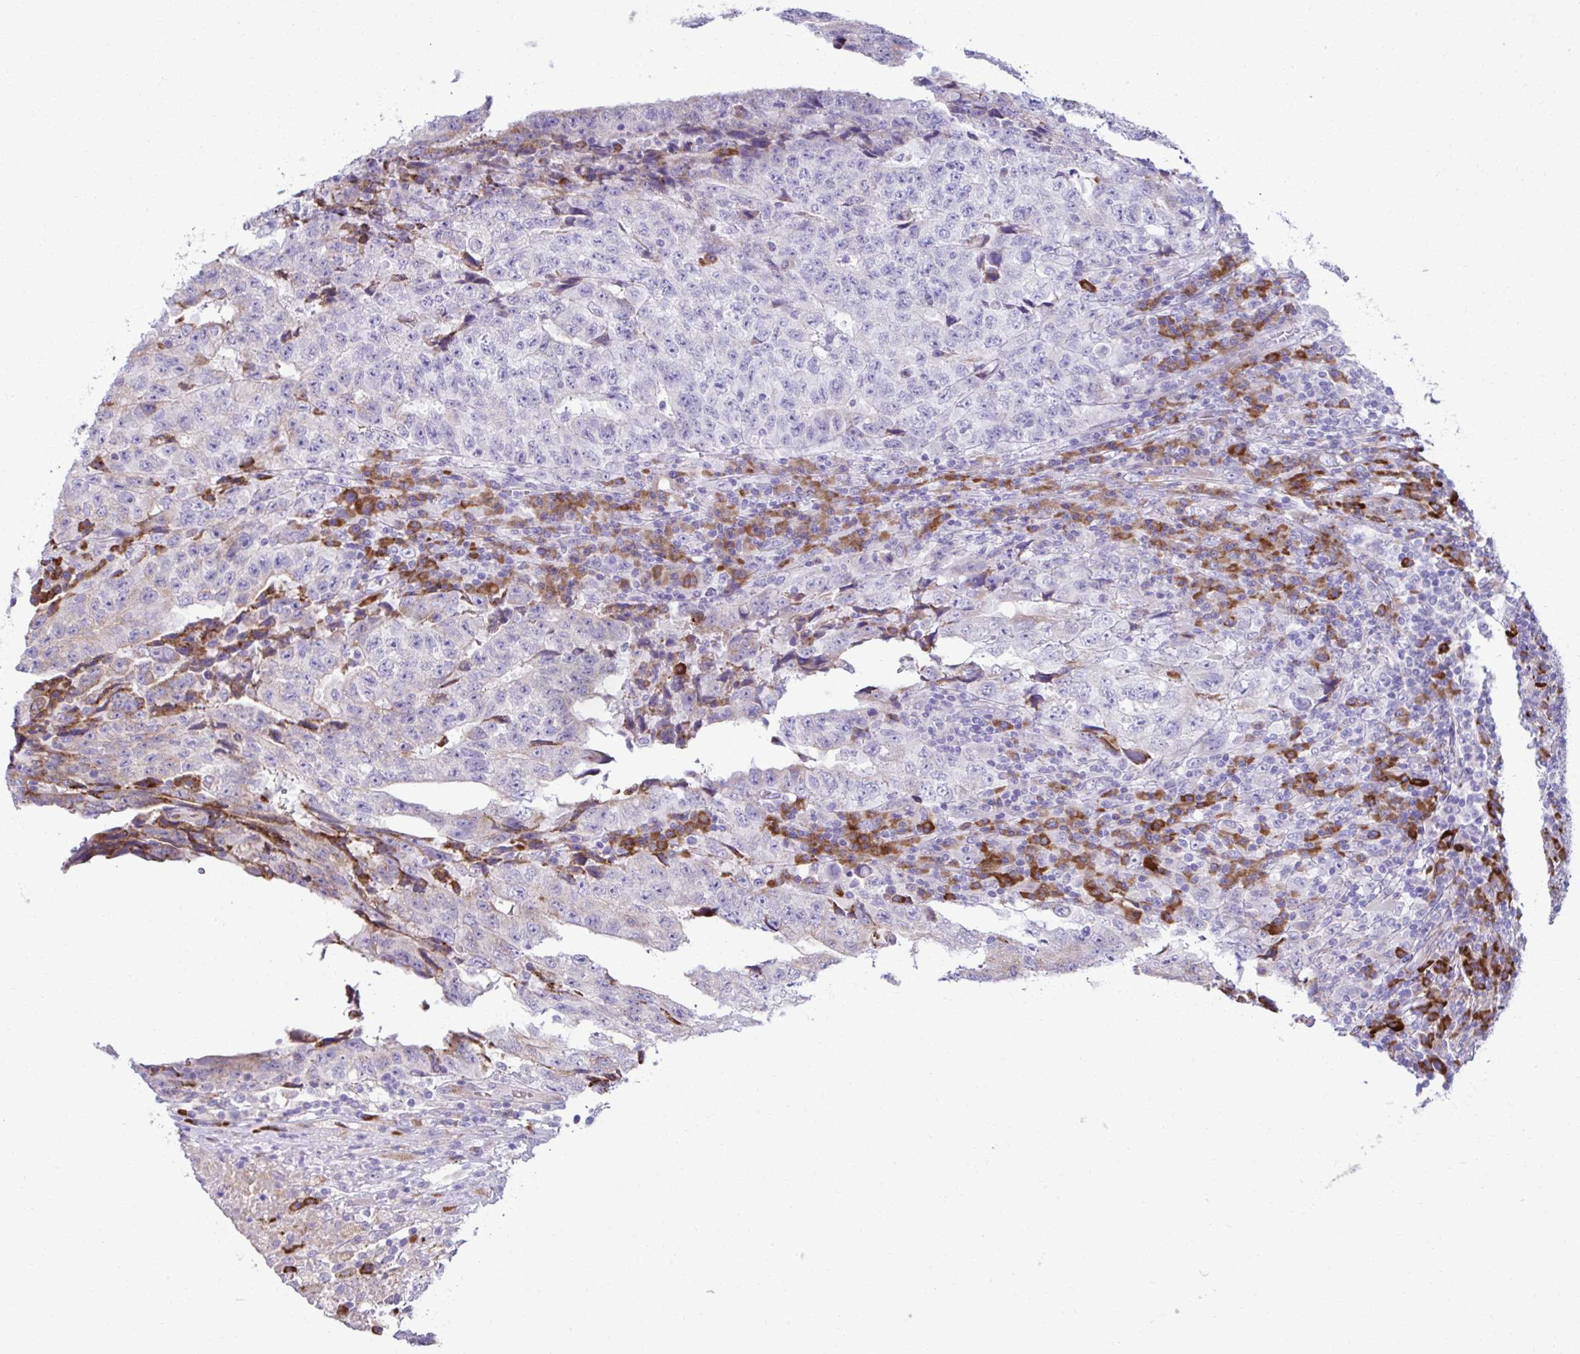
{"staining": {"intensity": "moderate", "quantity": "<25%", "location": "cytoplasmic/membranous"}, "tissue": "testis cancer", "cell_type": "Tumor cells", "image_type": "cancer", "snomed": [{"axis": "morphology", "description": "Necrosis, NOS"}, {"axis": "morphology", "description": "Carcinoma, Embryonal, NOS"}, {"axis": "topography", "description": "Testis"}], "caption": "A histopathology image of testis cancer (embryonal carcinoma) stained for a protein demonstrates moderate cytoplasmic/membranous brown staining in tumor cells. Using DAB (3,3'-diaminobenzidine) (brown) and hematoxylin (blue) stains, captured at high magnification using brightfield microscopy.", "gene": "LIMS1", "patient": {"sex": "male", "age": 19}}